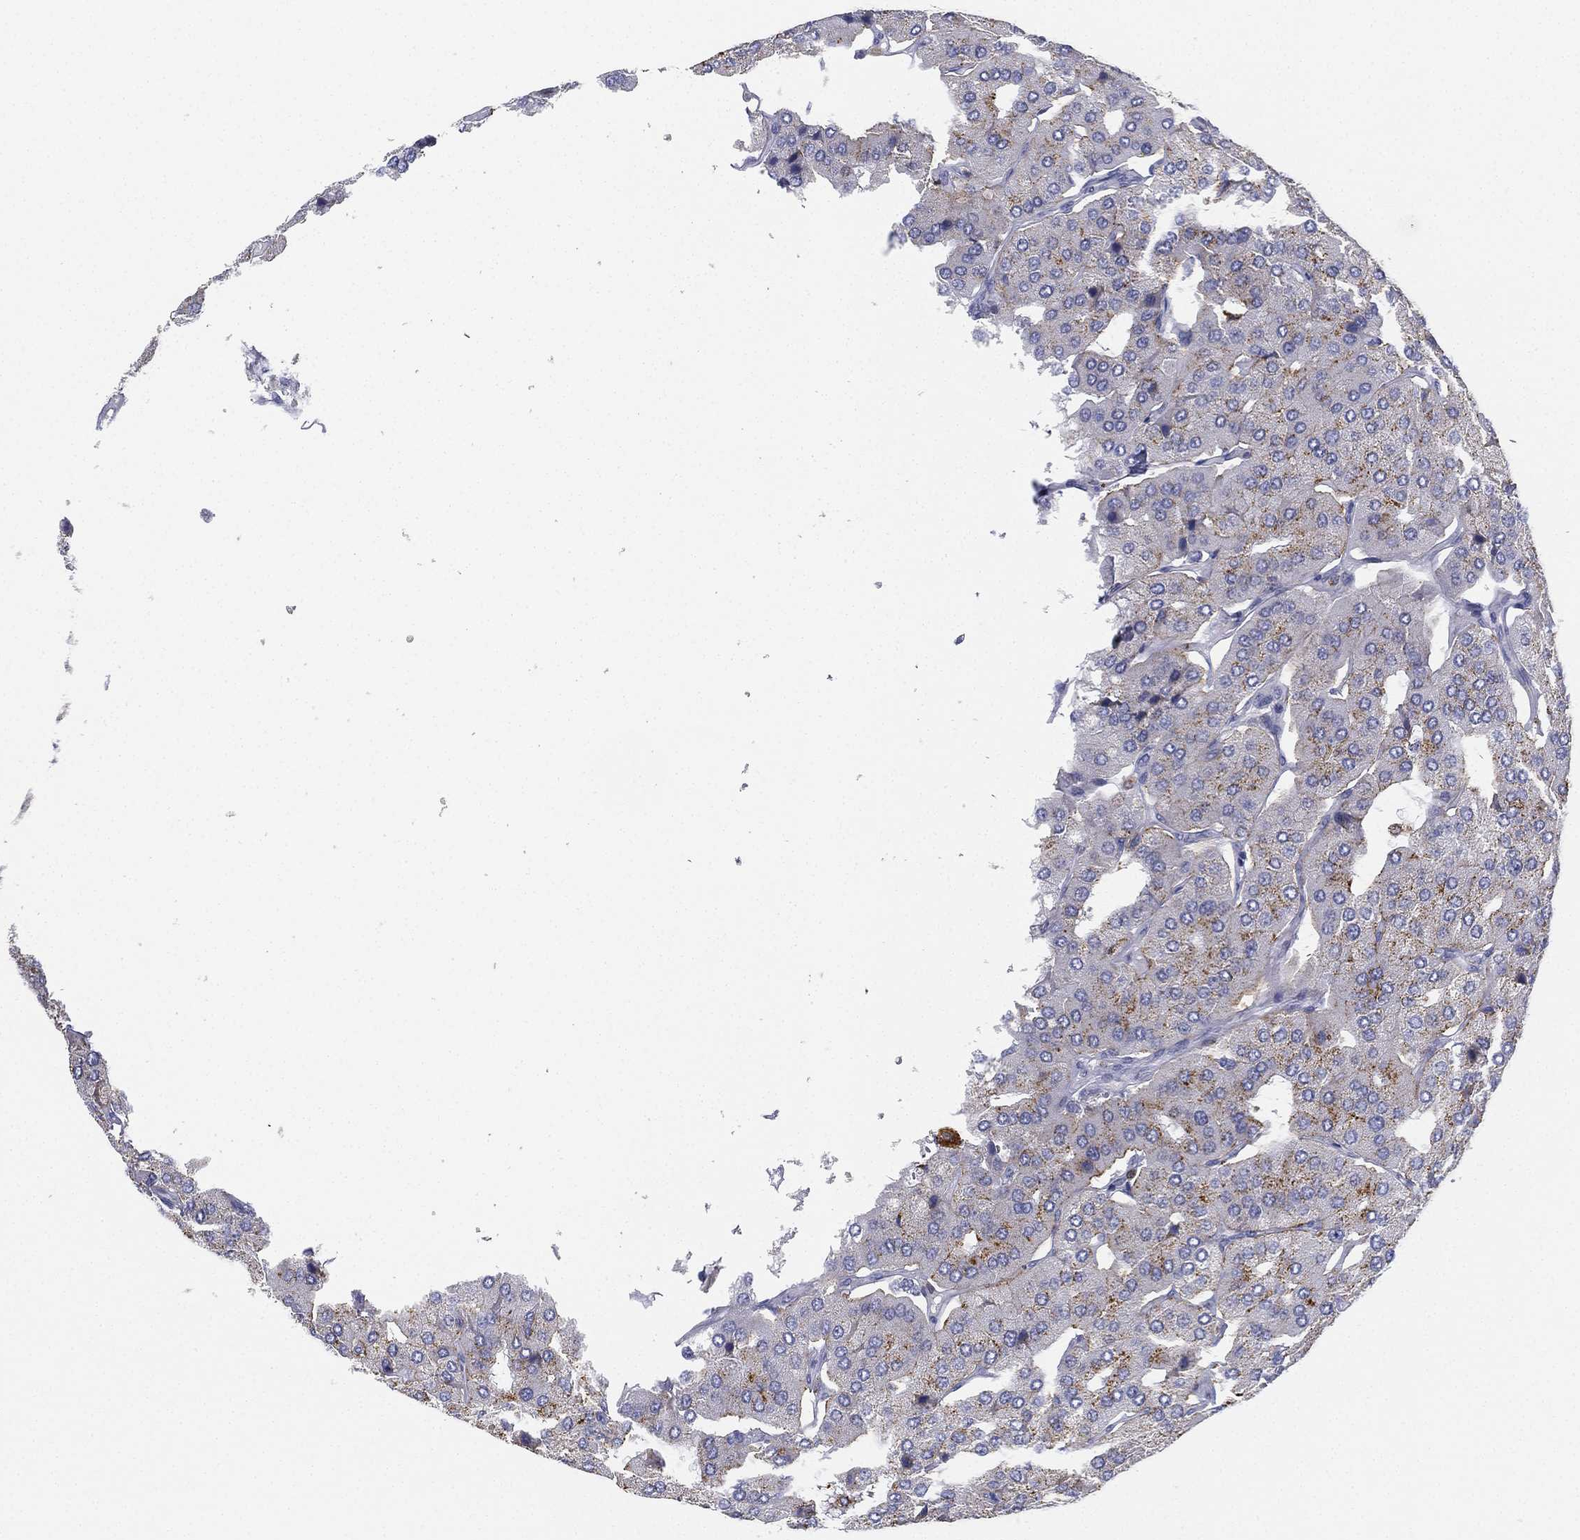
{"staining": {"intensity": "moderate", "quantity": "<25%", "location": "cytoplasmic/membranous"}, "tissue": "parathyroid gland", "cell_type": "Glandular cells", "image_type": "normal", "snomed": [{"axis": "morphology", "description": "Normal tissue, NOS"}, {"axis": "morphology", "description": "Adenoma, NOS"}, {"axis": "topography", "description": "Parathyroid gland"}], "caption": "This histopathology image shows immunohistochemistry staining of benign human parathyroid gland, with low moderate cytoplasmic/membranous staining in approximately <25% of glandular cells.", "gene": "NPC2", "patient": {"sex": "female", "age": 86}}